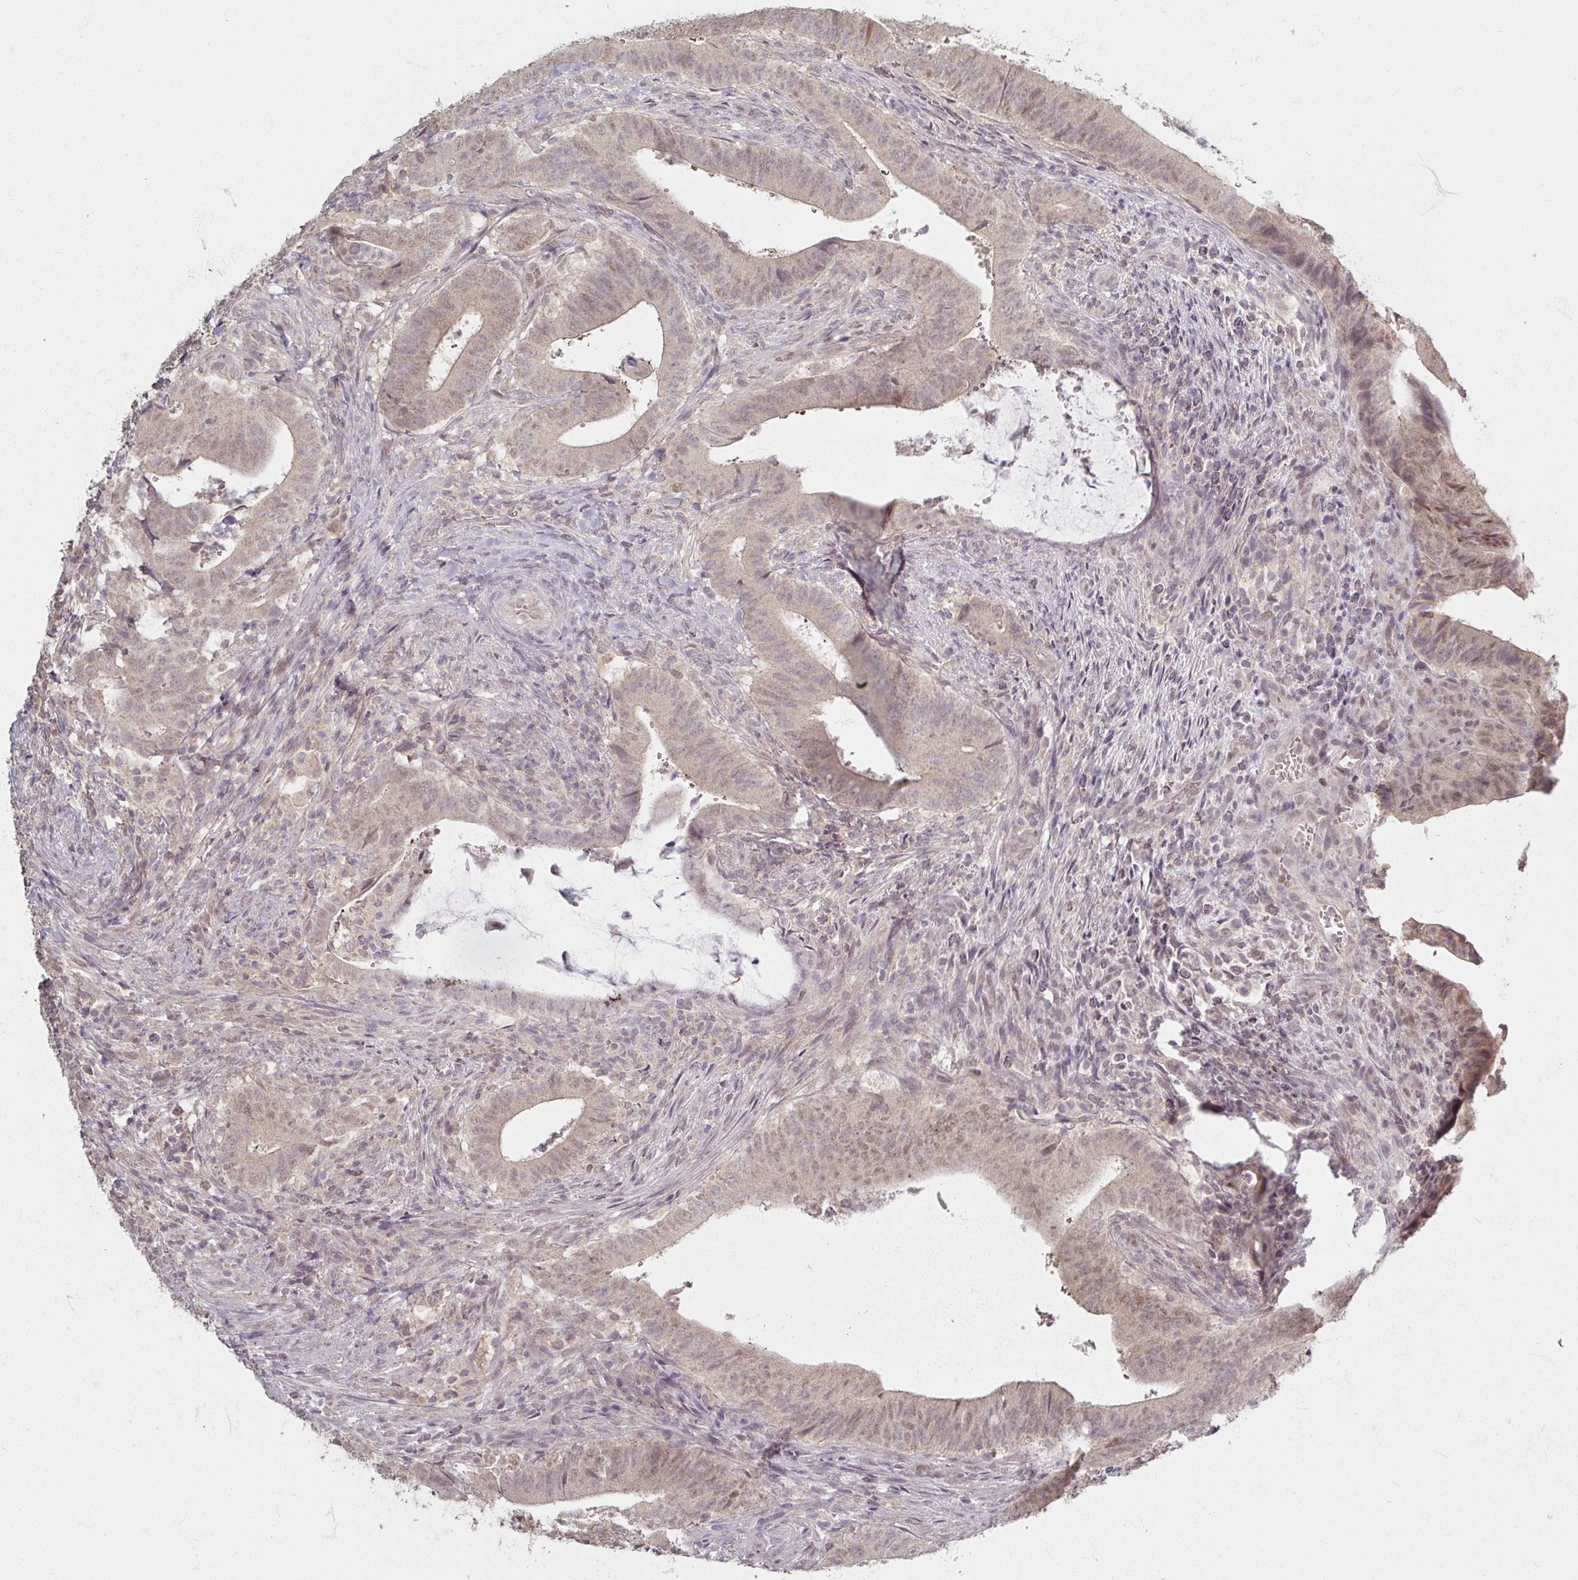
{"staining": {"intensity": "weak", "quantity": "<25%", "location": "cytoplasmic/membranous,nuclear"}, "tissue": "colorectal cancer", "cell_type": "Tumor cells", "image_type": "cancer", "snomed": [{"axis": "morphology", "description": "Adenocarcinoma, NOS"}, {"axis": "topography", "description": "Colon"}], "caption": "An image of adenocarcinoma (colorectal) stained for a protein displays no brown staining in tumor cells.", "gene": "SOX11", "patient": {"sex": "female", "age": 43}}